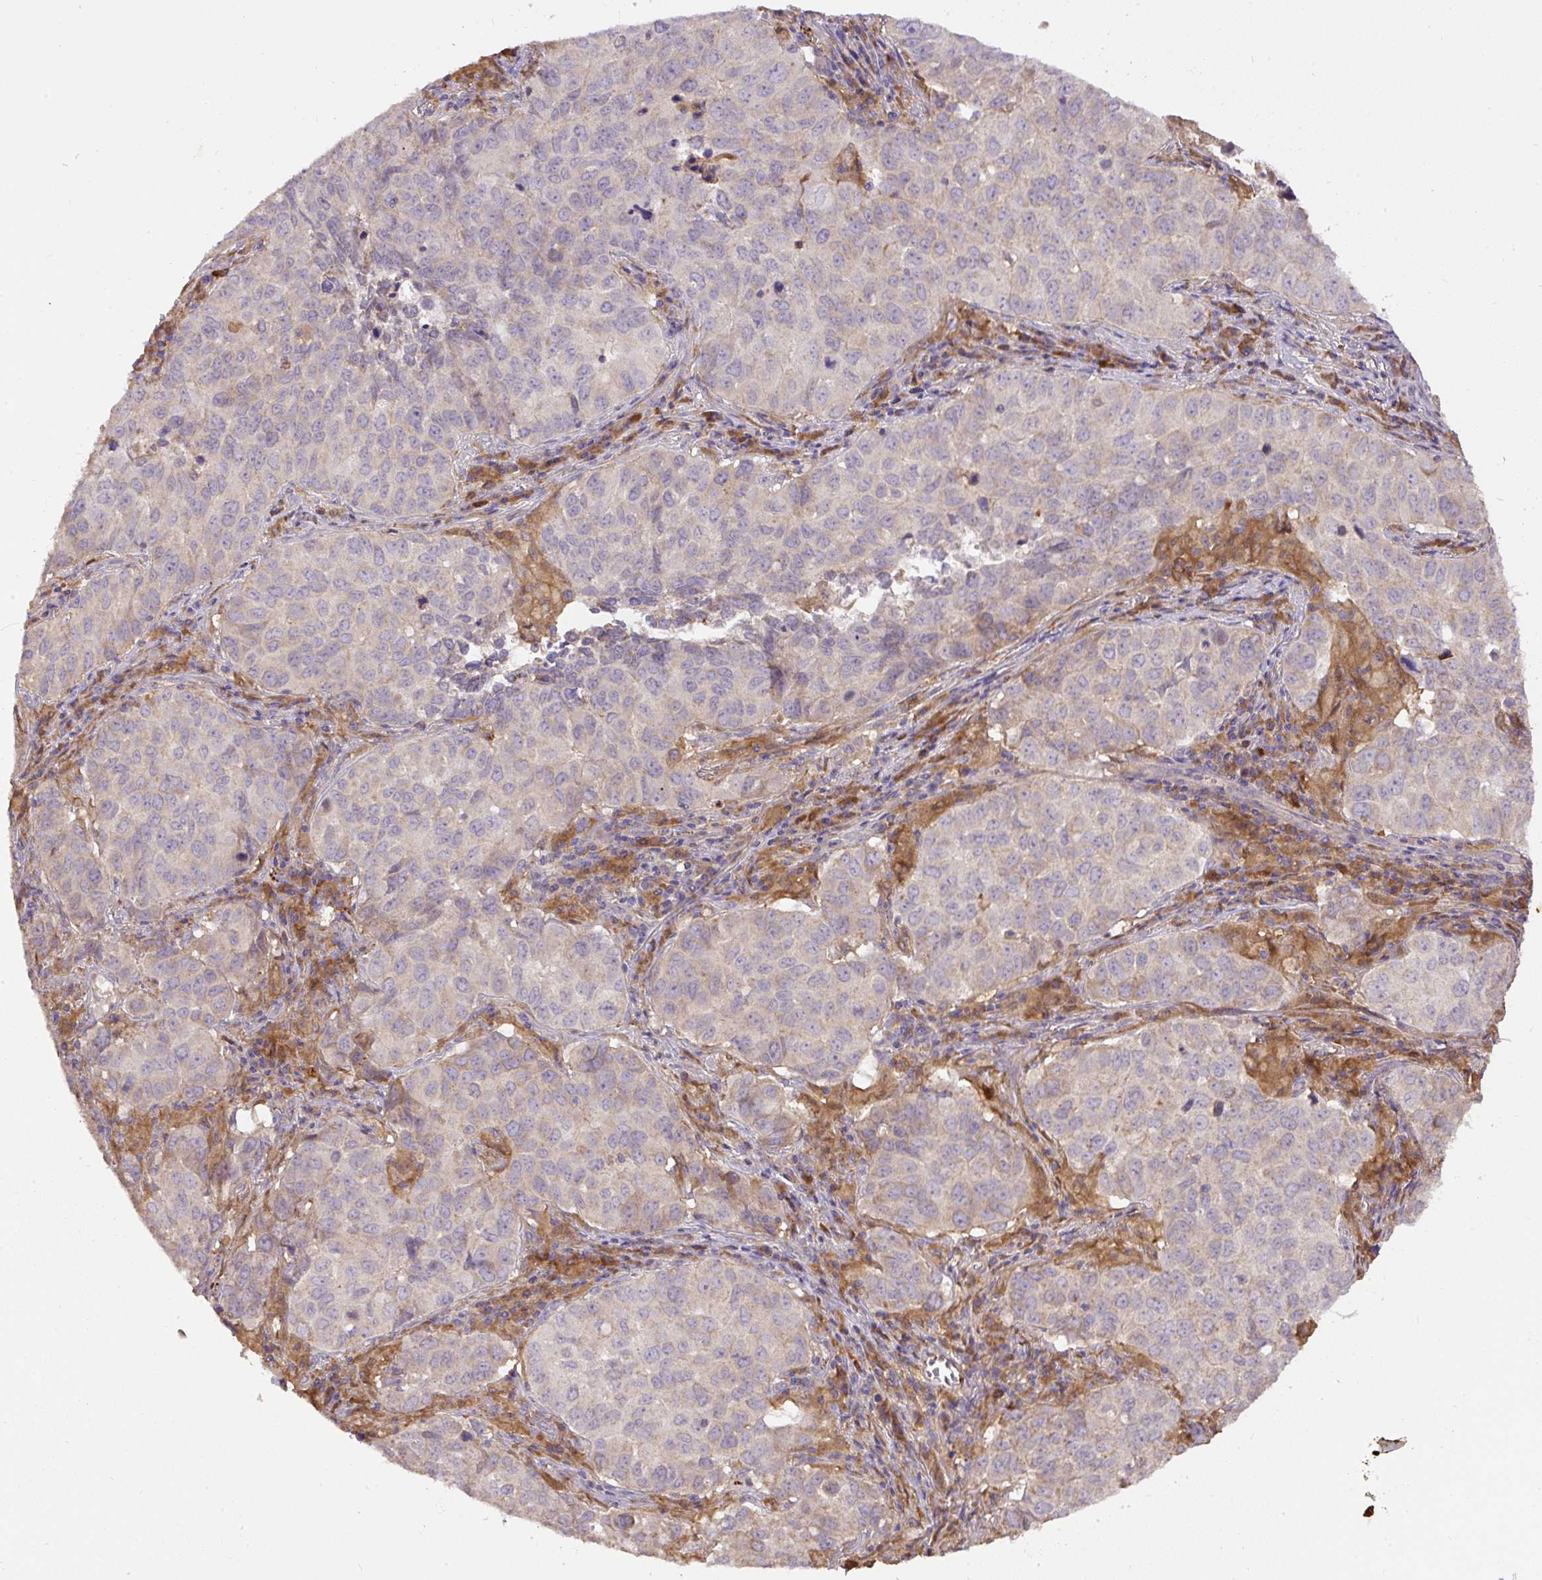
{"staining": {"intensity": "negative", "quantity": "none", "location": "none"}, "tissue": "lung cancer", "cell_type": "Tumor cells", "image_type": "cancer", "snomed": [{"axis": "morphology", "description": "Adenocarcinoma, NOS"}, {"axis": "topography", "description": "Lung"}], "caption": "Tumor cells are negative for brown protein staining in lung cancer (adenocarcinoma). (DAB (3,3'-diaminobenzidine) immunohistochemistry, high magnification).", "gene": "DAPK1", "patient": {"sex": "female", "age": 50}}